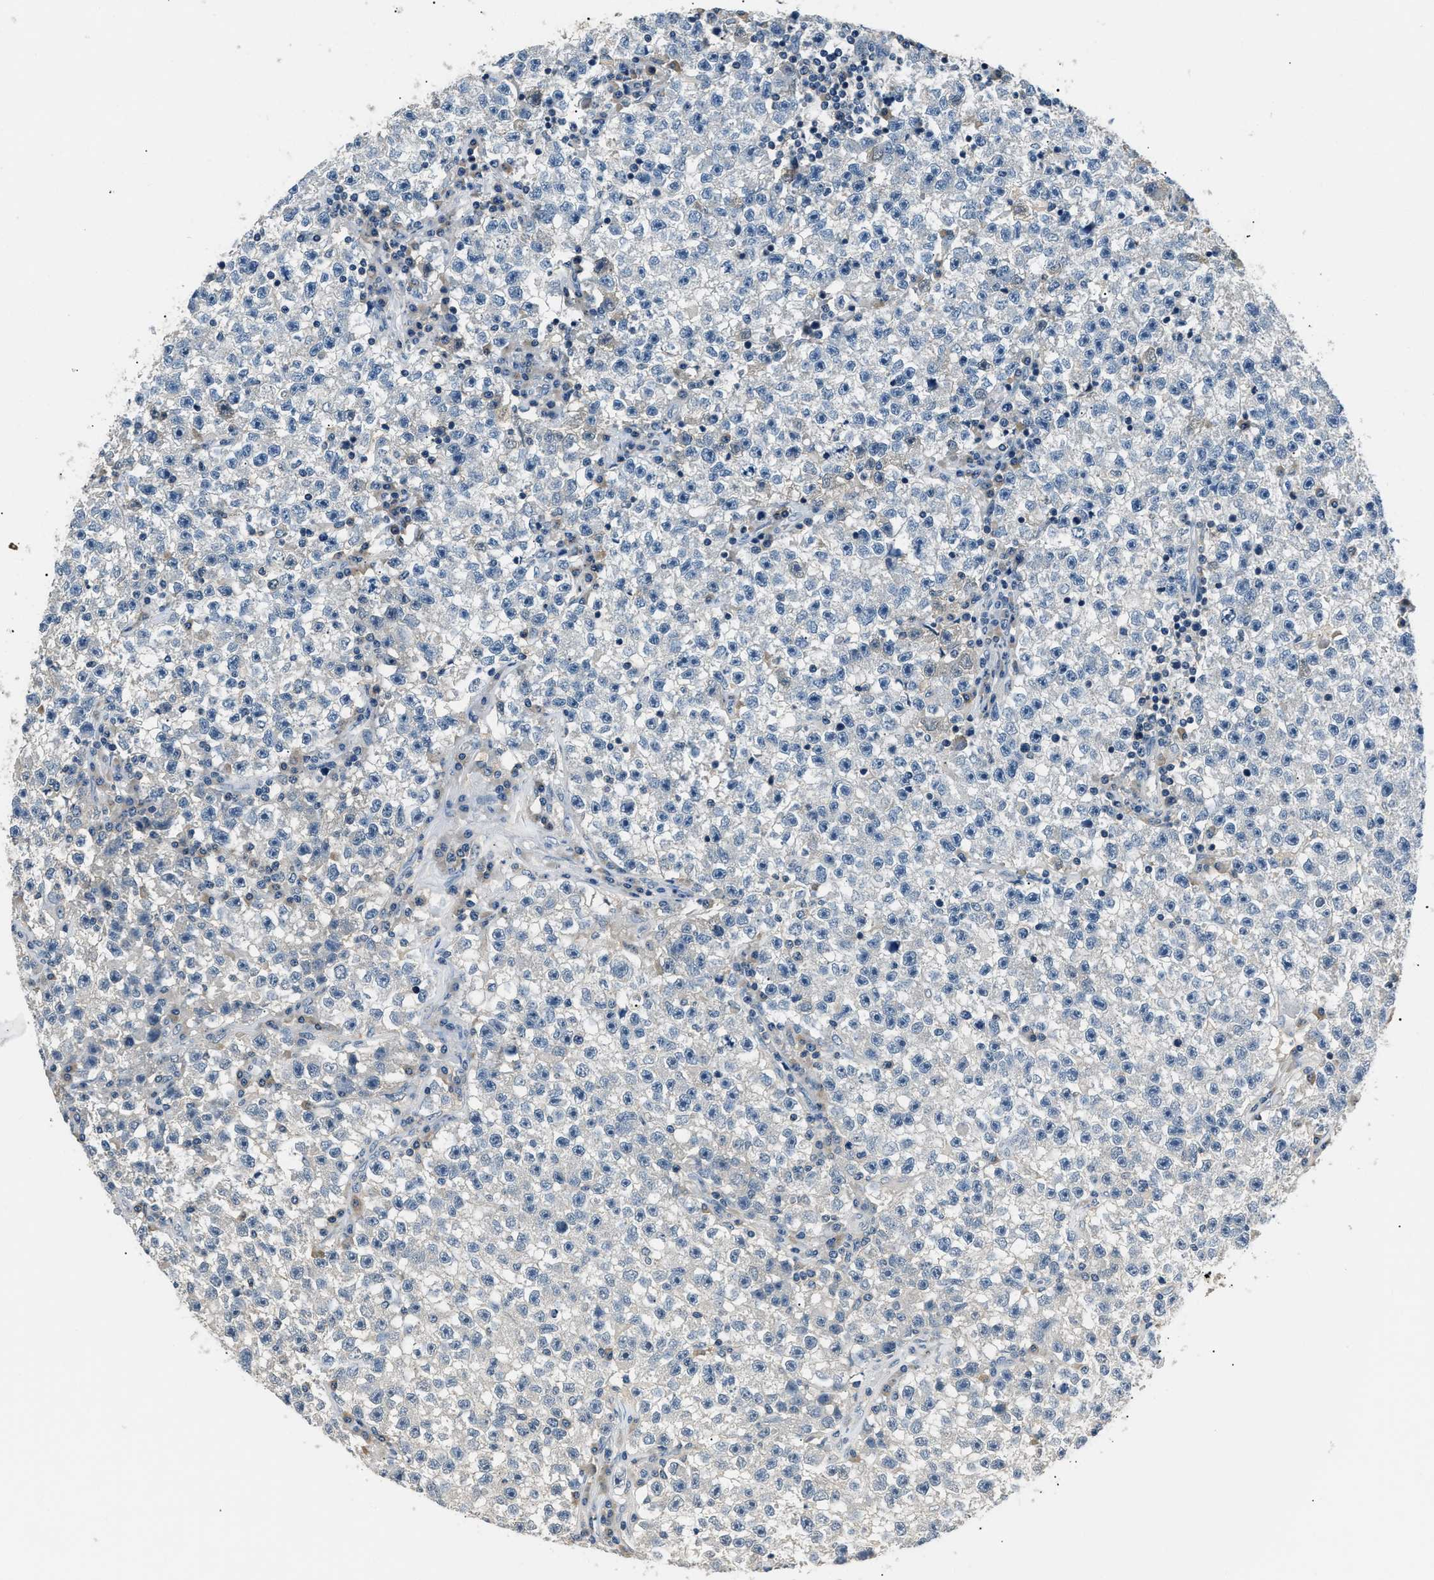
{"staining": {"intensity": "negative", "quantity": "none", "location": "none"}, "tissue": "testis cancer", "cell_type": "Tumor cells", "image_type": "cancer", "snomed": [{"axis": "morphology", "description": "Seminoma, NOS"}, {"axis": "topography", "description": "Testis"}], "caption": "Human testis cancer (seminoma) stained for a protein using immunohistochemistry (IHC) reveals no staining in tumor cells.", "gene": "INHA", "patient": {"sex": "male", "age": 22}}